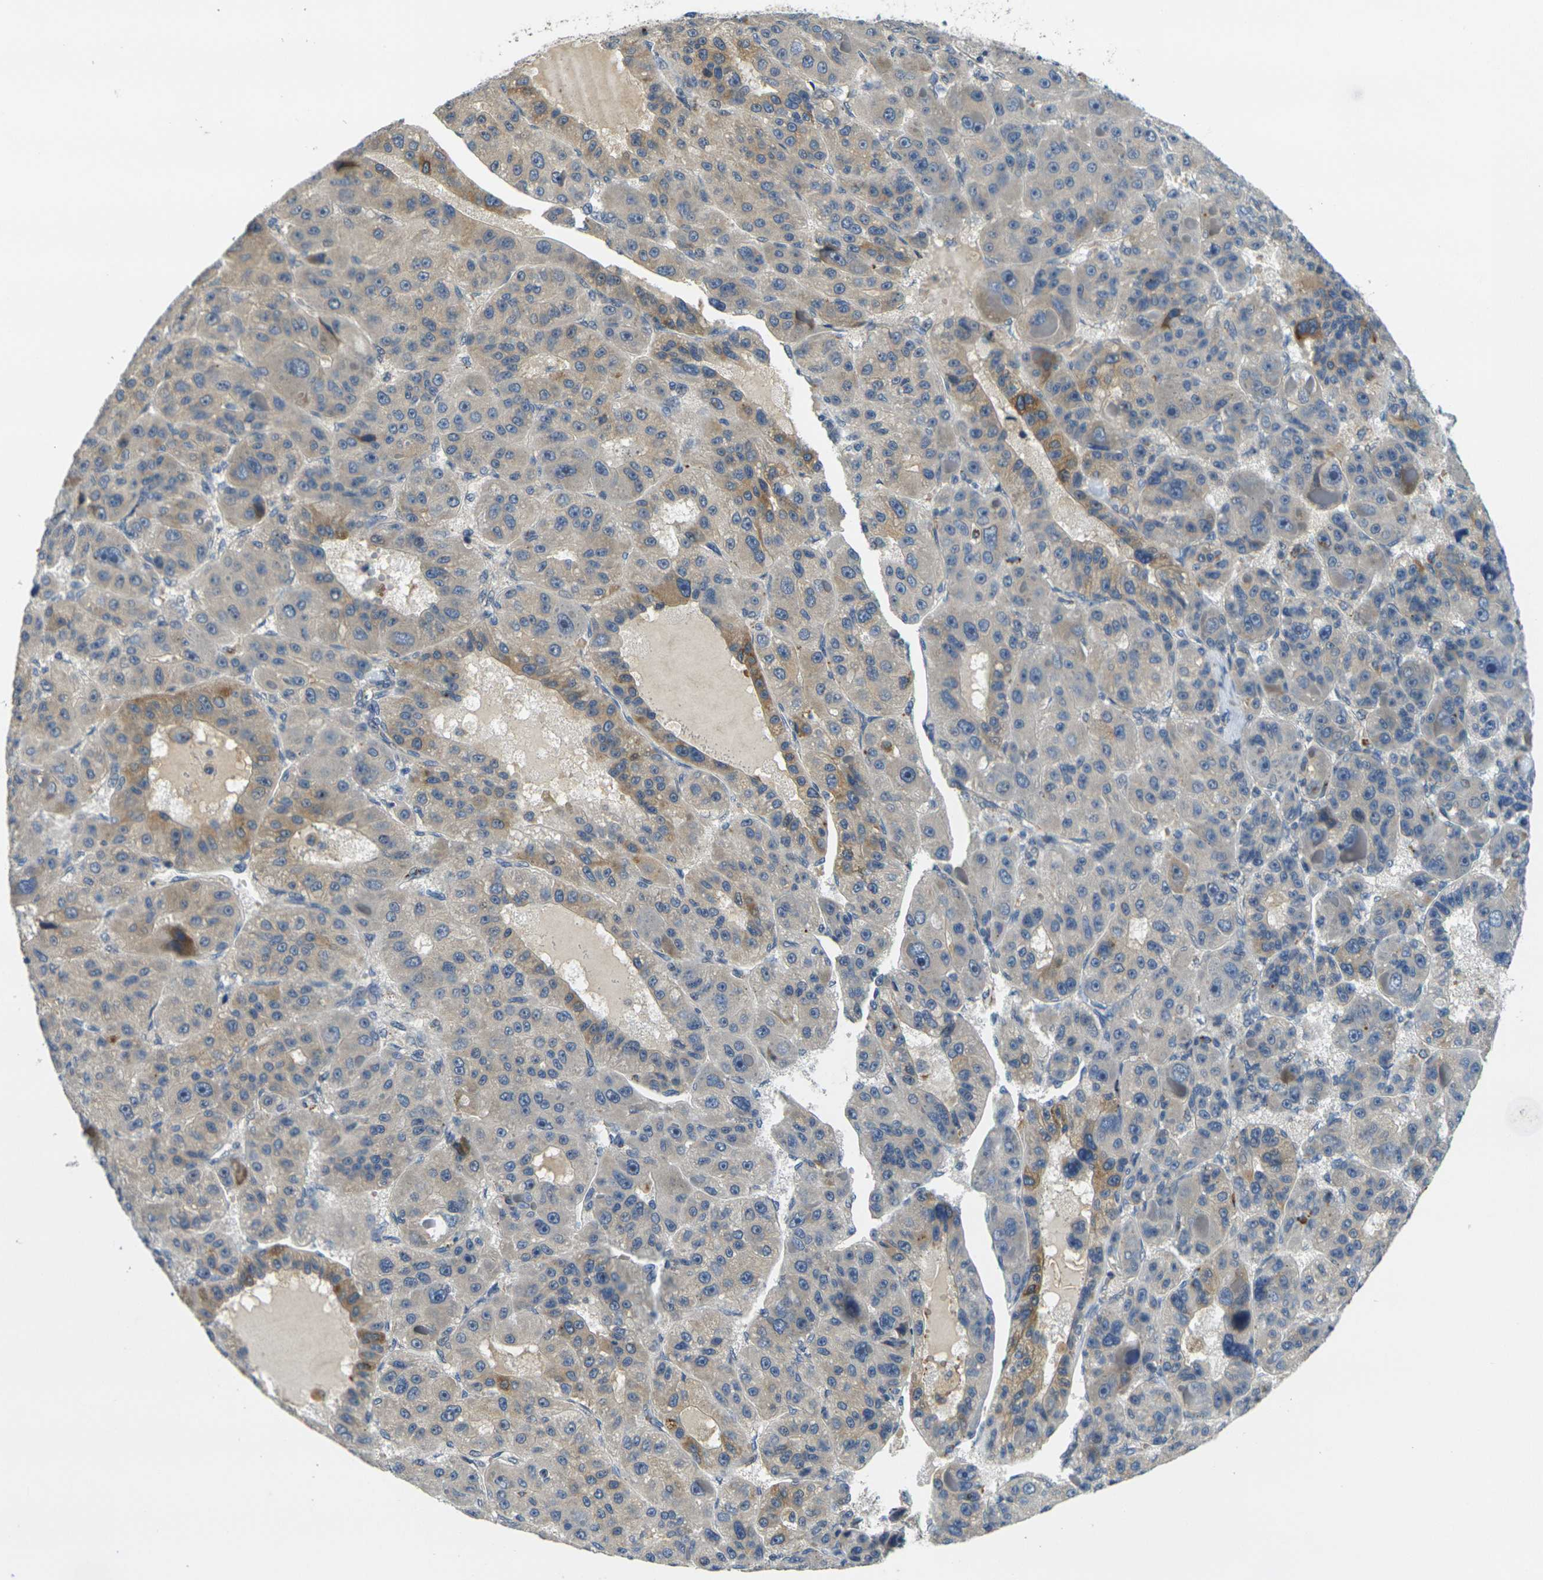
{"staining": {"intensity": "moderate", "quantity": "25%-75%", "location": "cytoplasmic/membranous"}, "tissue": "liver cancer", "cell_type": "Tumor cells", "image_type": "cancer", "snomed": [{"axis": "morphology", "description": "Carcinoma, Hepatocellular, NOS"}, {"axis": "topography", "description": "Liver"}], "caption": "Immunohistochemistry (IHC) histopathology image of neoplastic tissue: human liver cancer stained using immunohistochemistry (IHC) demonstrates medium levels of moderate protein expression localized specifically in the cytoplasmic/membranous of tumor cells, appearing as a cytoplasmic/membranous brown color.", "gene": "MINAR2", "patient": {"sex": "male", "age": 76}}